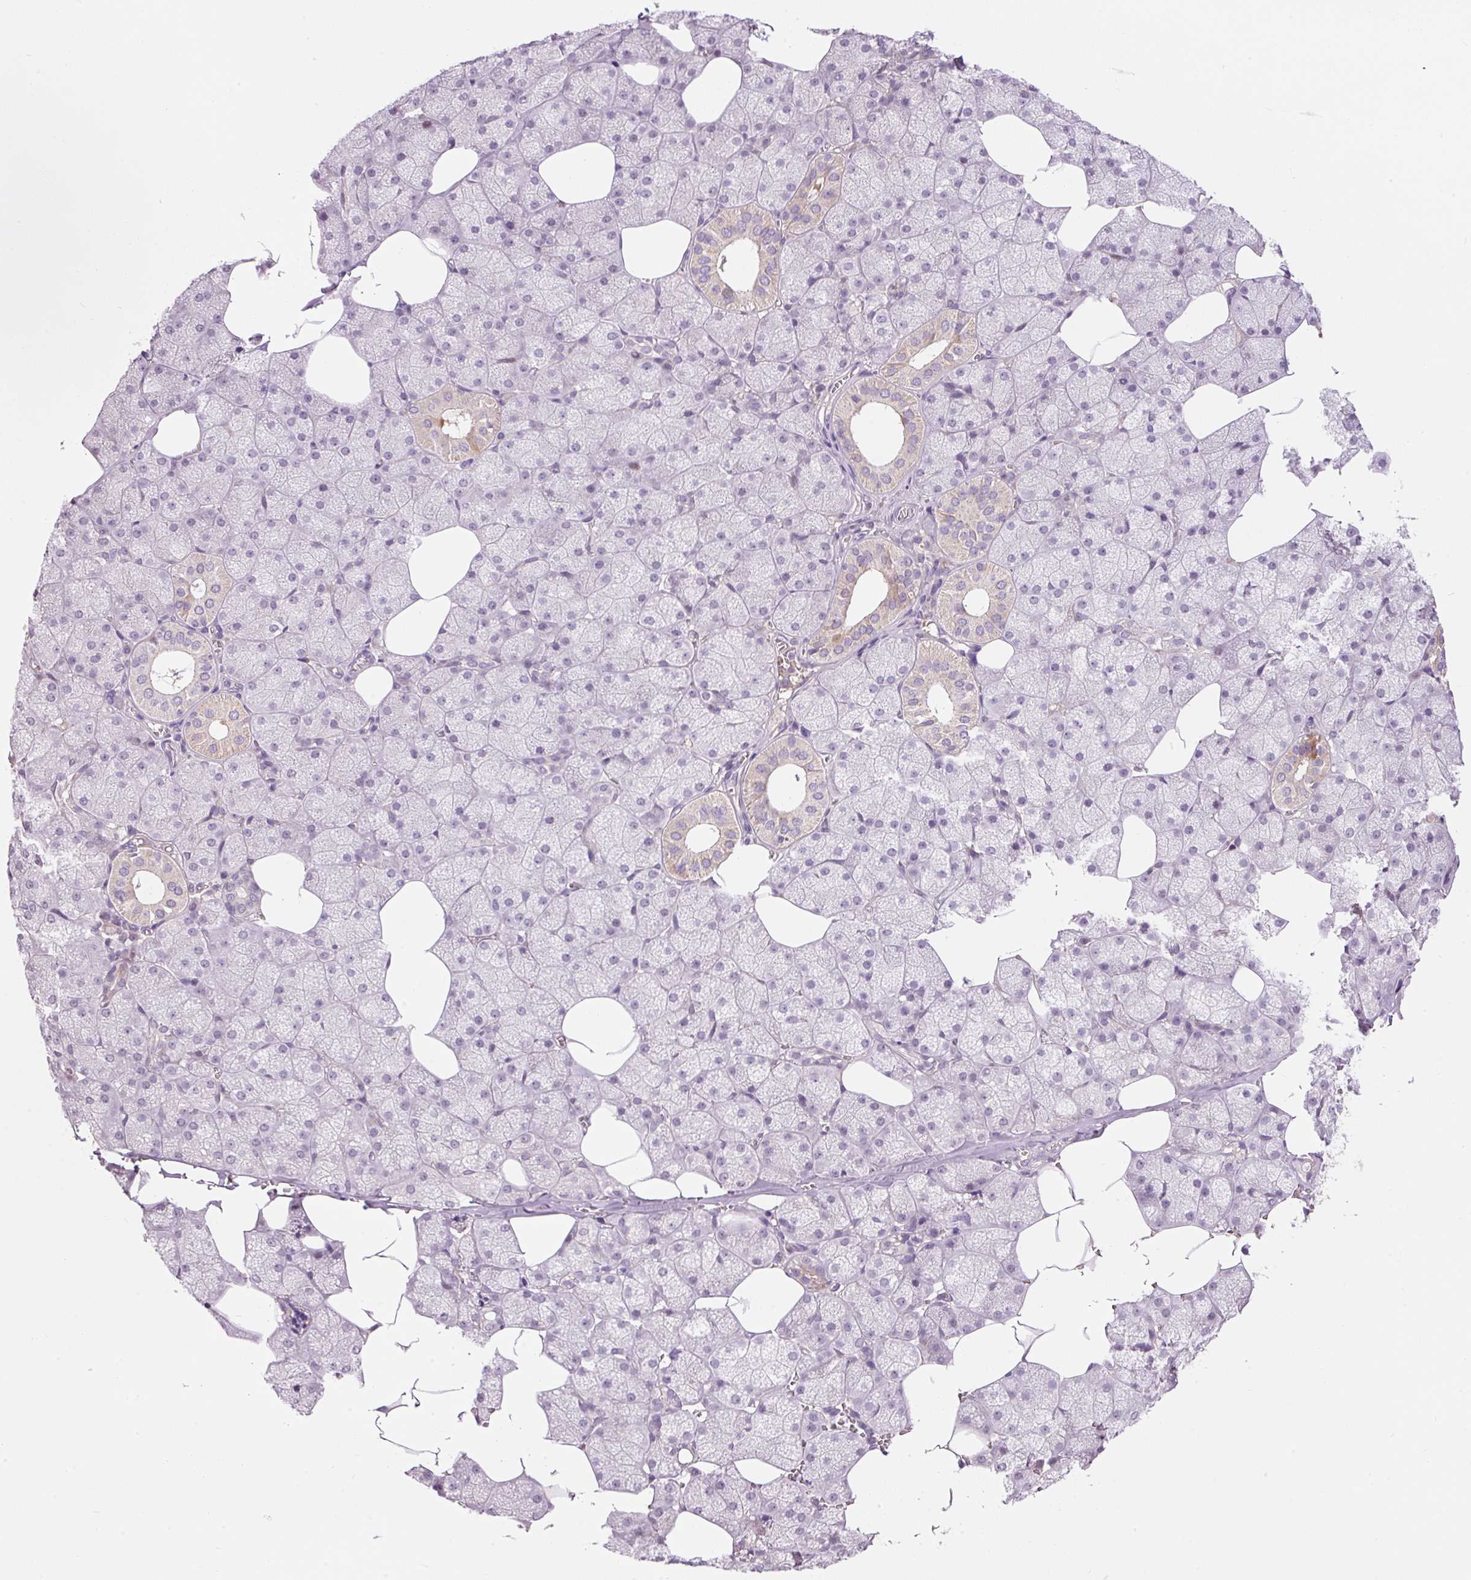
{"staining": {"intensity": "weak", "quantity": "<25%", "location": "cytoplasmic/membranous"}, "tissue": "salivary gland", "cell_type": "Glandular cells", "image_type": "normal", "snomed": [{"axis": "morphology", "description": "Normal tissue, NOS"}, {"axis": "topography", "description": "Salivary gland"}, {"axis": "topography", "description": "Peripheral nerve tissue"}], "caption": "This is an immunohistochemistry histopathology image of unremarkable human salivary gland. There is no expression in glandular cells.", "gene": "CMTM8", "patient": {"sex": "male", "age": 38}}